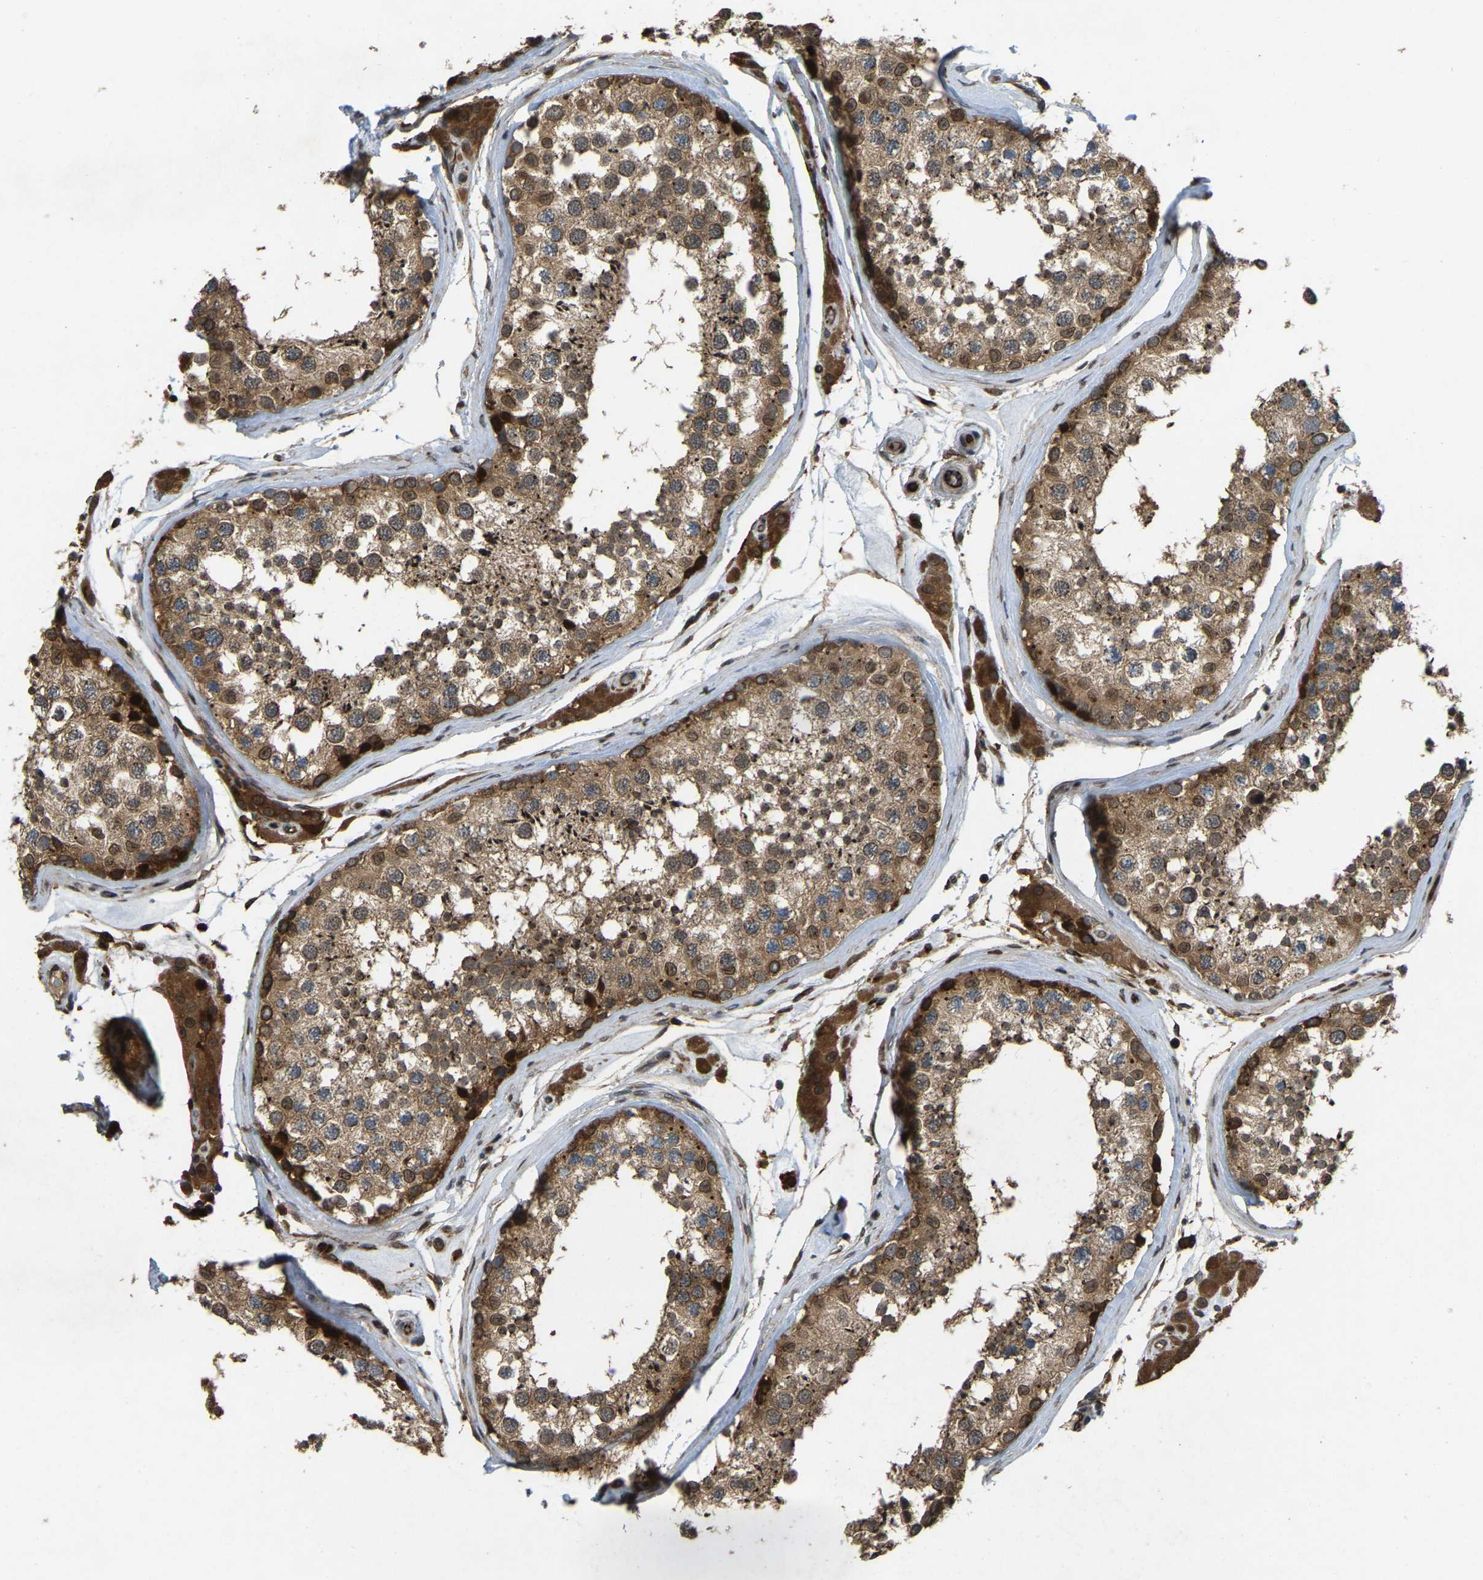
{"staining": {"intensity": "moderate", "quantity": ">75%", "location": "cytoplasmic/membranous,nuclear"}, "tissue": "testis", "cell_type": "Cells in seminiferous ducts", "image_type": "normal", "snomed": [{"axis": "morphology", "description": "Normal tissue, NOS"}, {"axis": "topography", "description": "Testis"}], "caption": "DAB immunohistochemical staining of benign human testis exhibits moderate cytoplasmic/membranous,nuclear protein staining in about >75% of cells in seminiferous ducts. The protein is stained brown, and the nuclei are stained in blue (DAB (3,3'-diaminobenzidine) IHC with brightfield microscopy, high magnification).", "gene": "KIAA1549", "patient": {"sex": "male", "age": 46}}